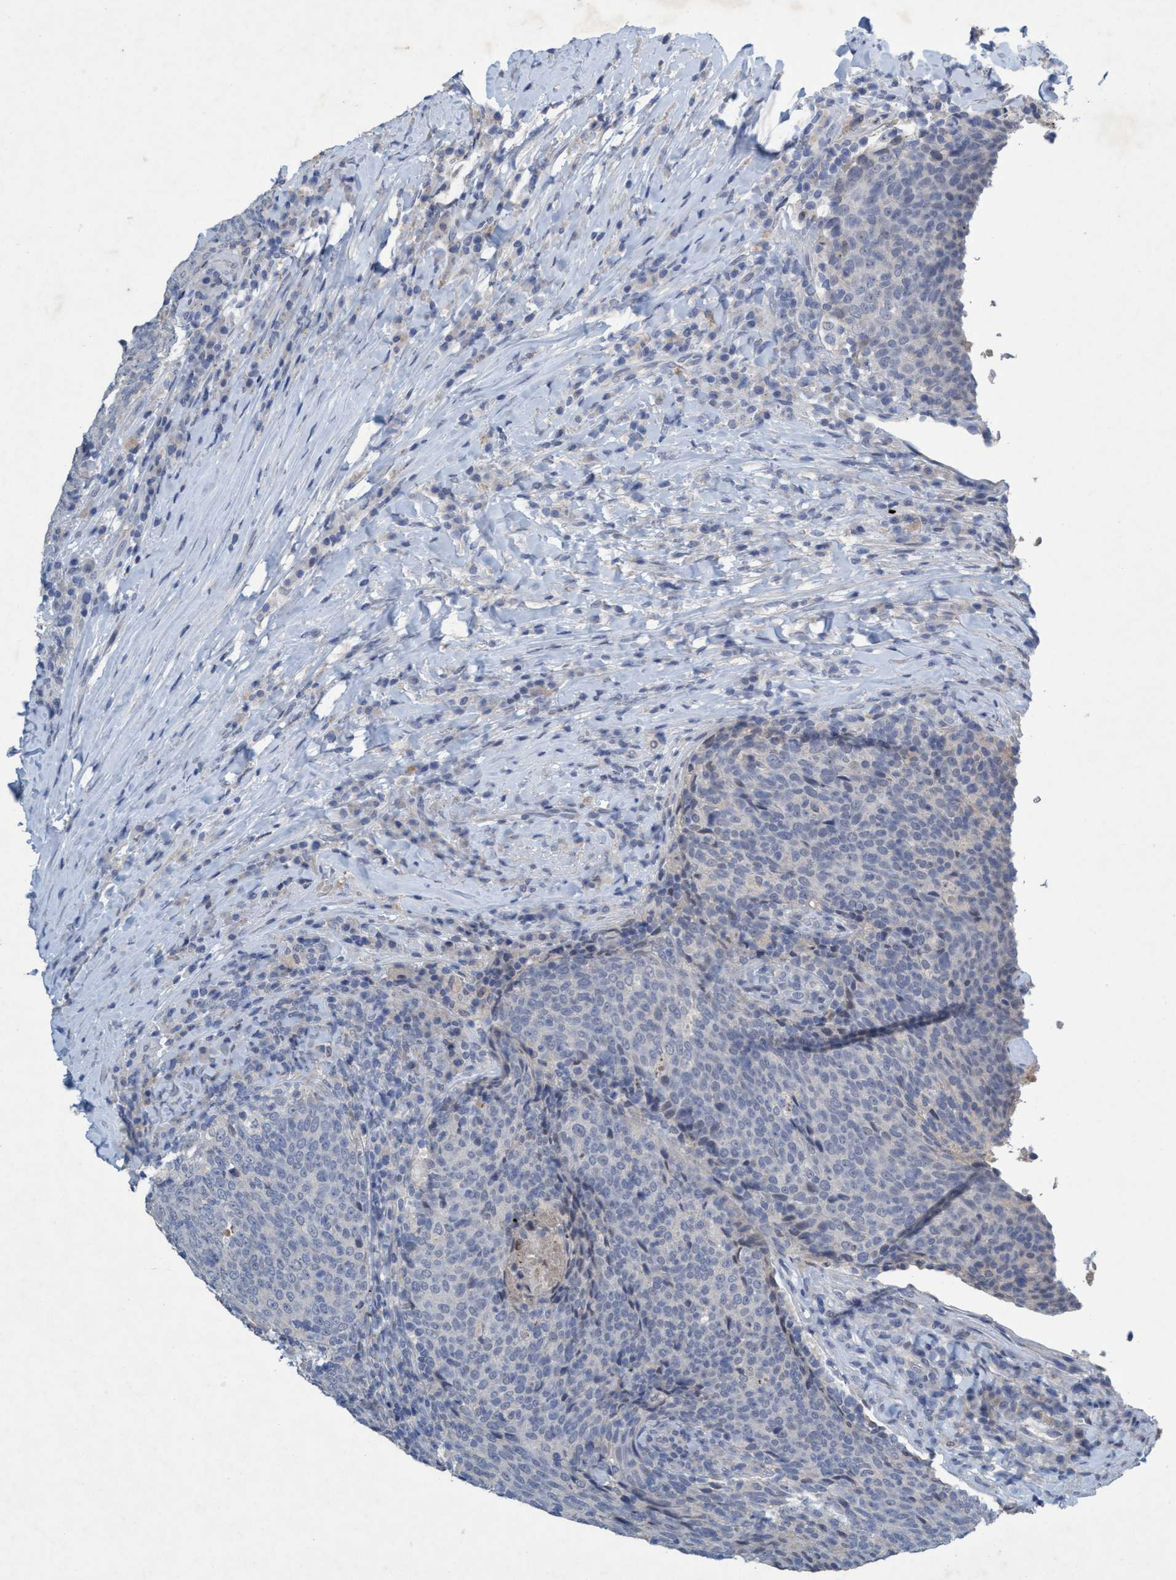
{"staining": {"intensity": "negative", "quantity": "none", "location": "none"}, "tissue": "head and neck cancer", "cell_type": "Tumor cells", "image_type": "cancer", "snomed": [{"axis": "morphology", "description": "Squamous cell carcinoma, NOS"}, {"axis": "morphology", "description": "Squamous cell carcinoma, metastatic, NOS"}, {"axis": "topography", "description": "Lymph node"}, {"axis": "topography", "description": "Head-Neck"}], "caption": "Tumor cells are negative for brown protein staining in head and neck squamous cell carcinoma. The staining was performed using DAB to visualize the protein expression in brown, while the nuclei were stained in blue with hematoxylin (Magnification: 20x).", "gene": "RNF208", "patient": {"sex": "male", "age": 62}}